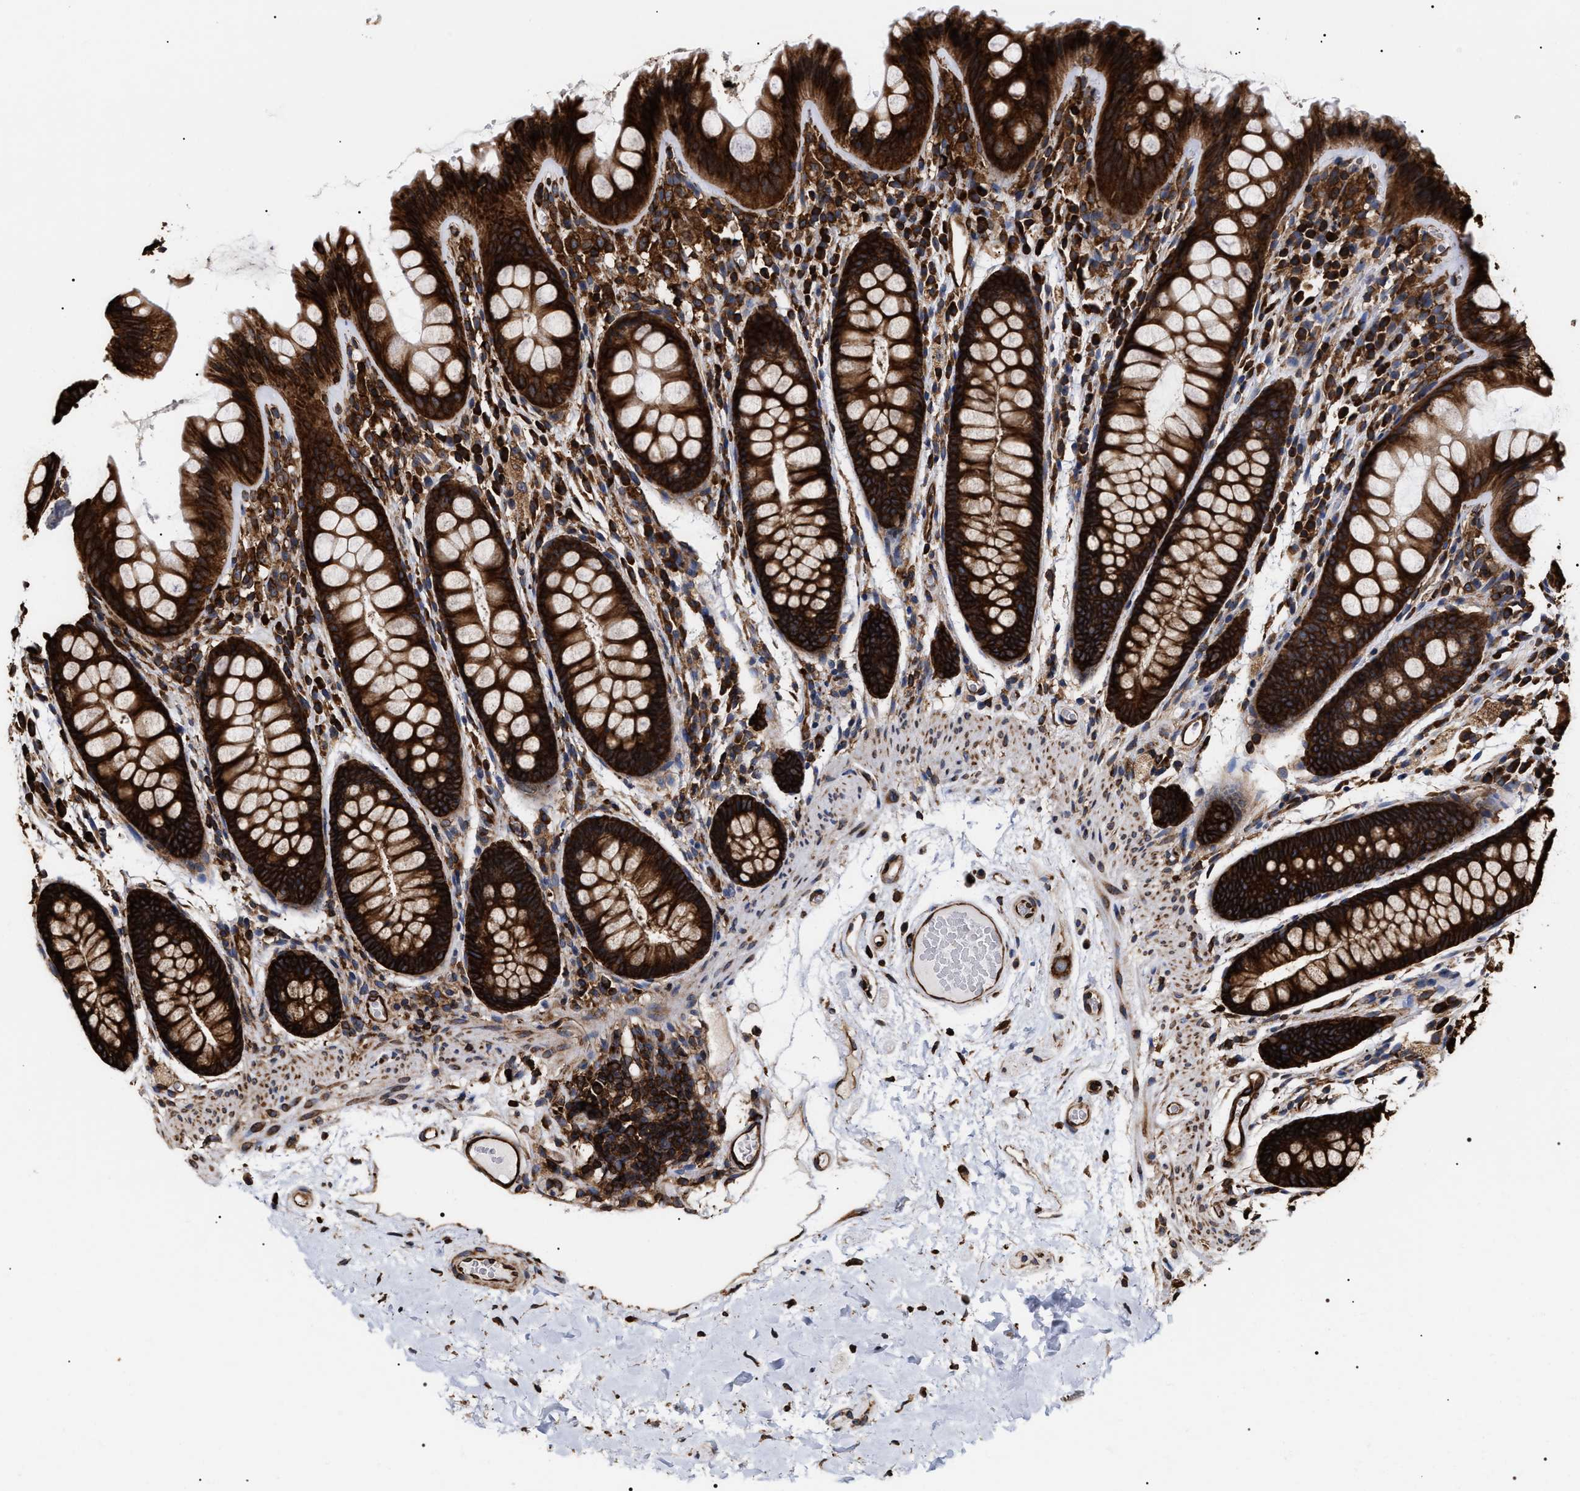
{"staining": {"intensity": "strong", "quantity": ">75%", "location": "cytoplasmic/membranous"}, "tissue": "colon", "cell_type": "Endothelial cells", "image_type": "normal", "snomed": [{"axis": "morphology", "description": "Normal tissue, NOS"}, {"axis": "topography", "description": "Colon"}], "caption": "Immunohistochemistry (IHC) micrograph of normal human colon stained for a protein (brown), which shows high levels of strong cytoplasmic/membranous positivity in approximately >75% of endothelial cells.", "gene": "SERBP1", "patient": {"sex": "female", "age": 56}}